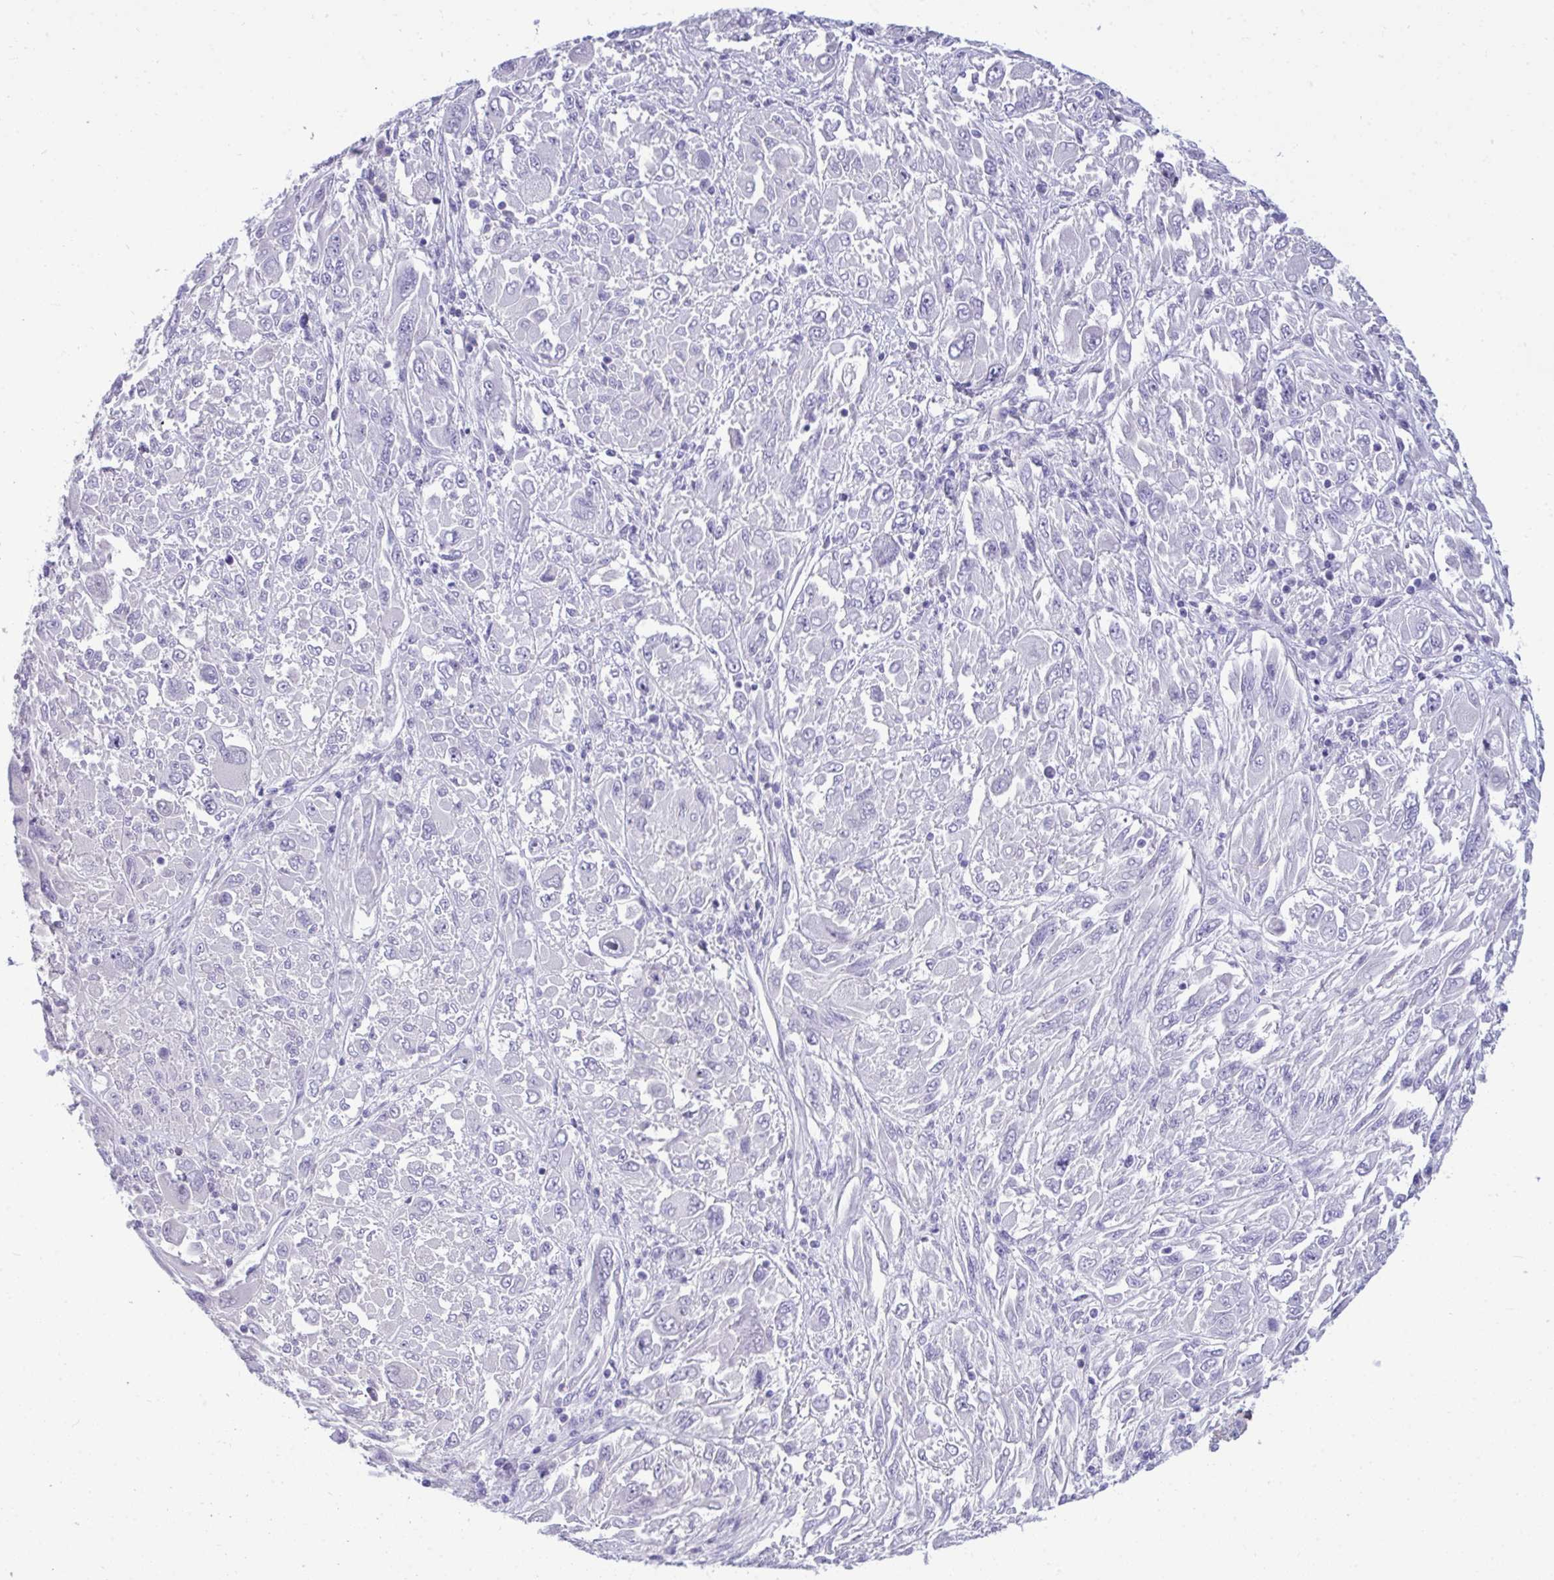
{"staining": {"intensity": "negative", "quantity": "none", "location": "none"}, "tissue": "melanoma", "cell_type": "Tumor cells", "image_type": "cancer", "snomed": [{"axis": "morphology", "description": "Malignant melanoma, NOS"}, {"axis": "topography", "description": "Skin"}], "caption": "There is no significant expression in tumor cells of malignant melanoma. (DAB immunohistochemistry (IHC) visualized using brightfield microscopy, high magnification).", "gene": "PIGZ", "patient": {"sex": "female", "age": 91}}